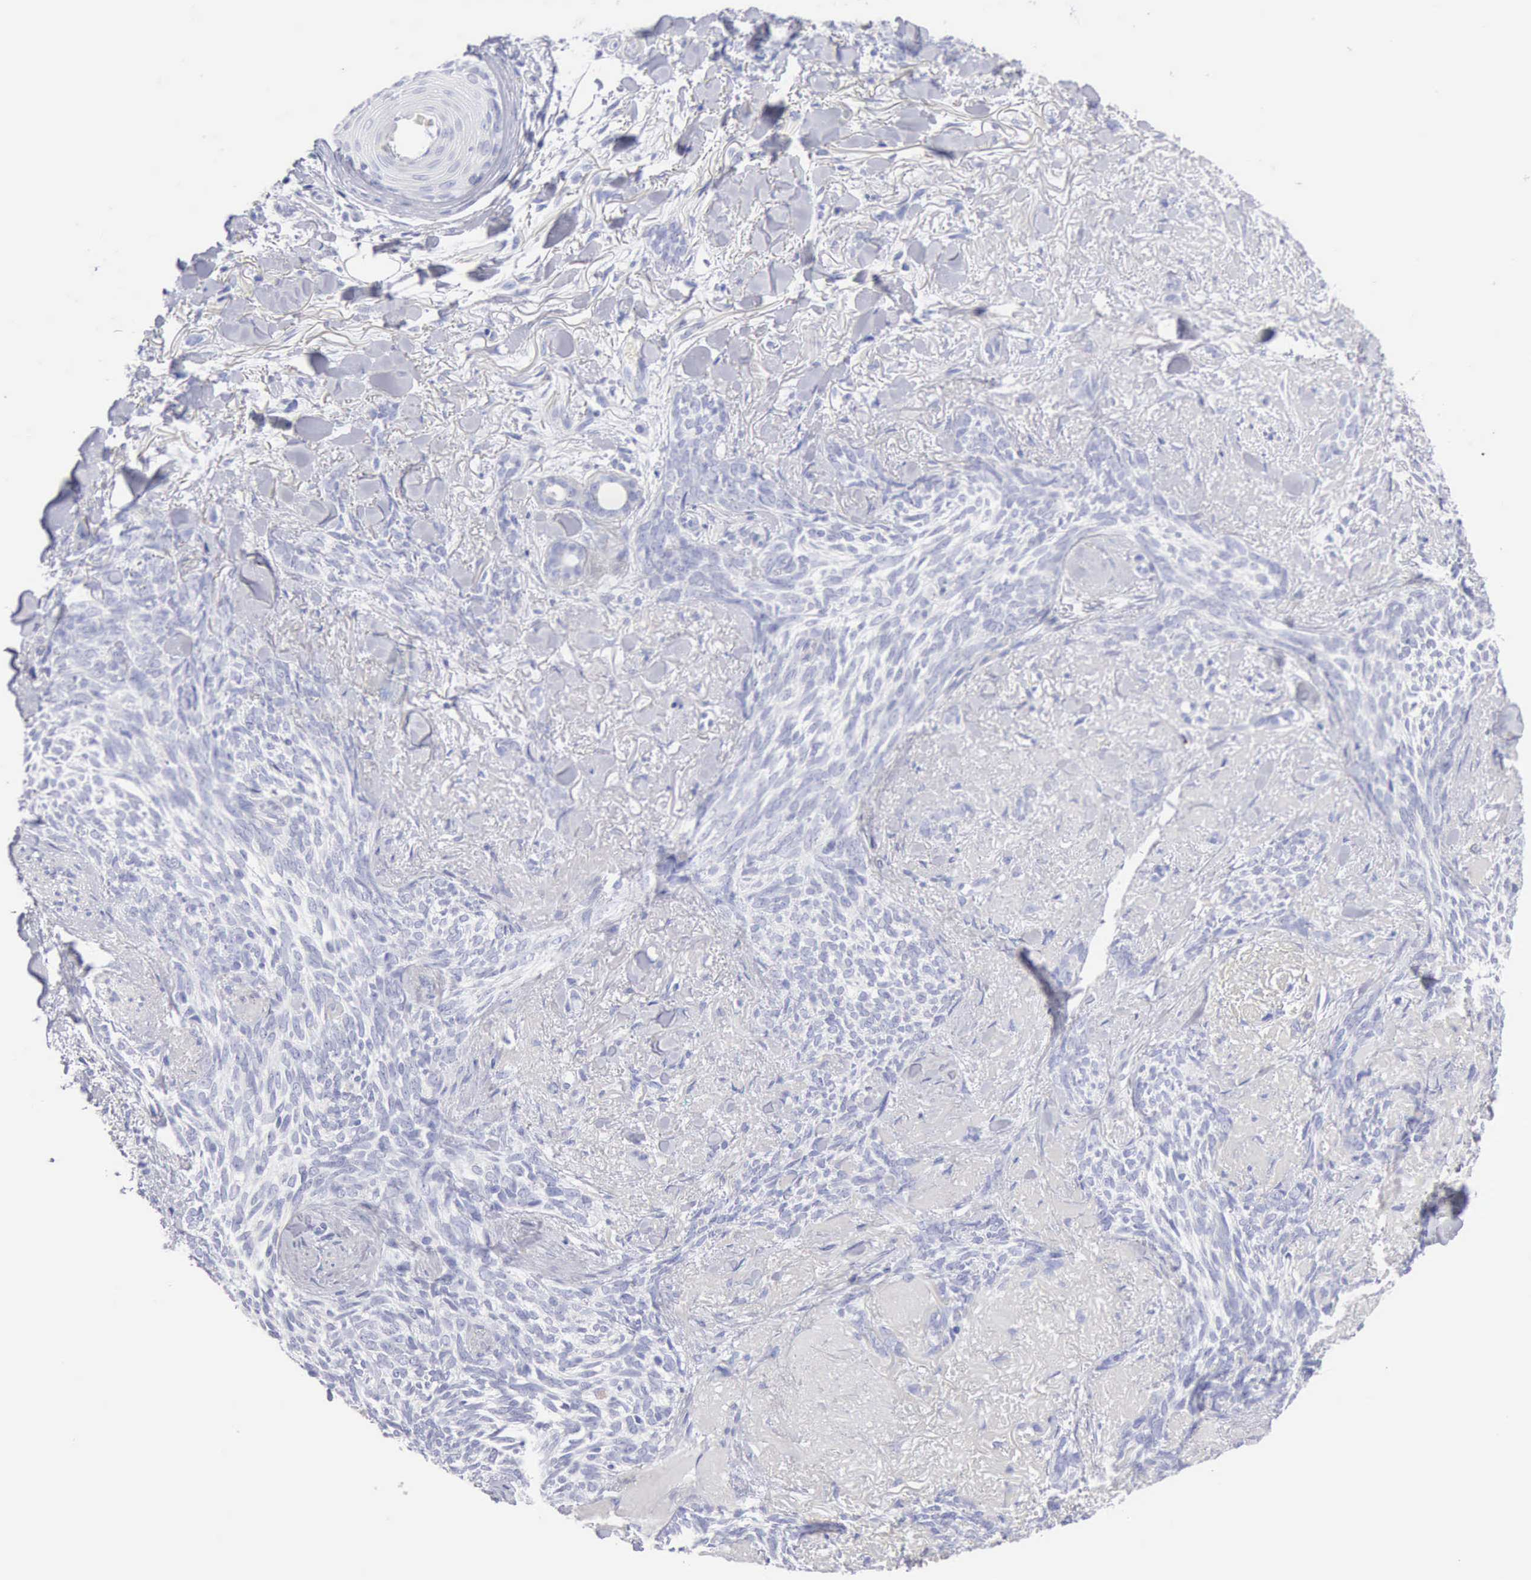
{"staining": {"intensity": "negative", "quantity": "none", "location": "none"}, "tissue": "skin cancer", "cell_type": "Tumor cells", "image_type": "cancer", "snomed": [{"axis": "morphology", "description": "Basal cell carcinoma"}, {"axis": "topography", "description": "Skin"}], "caption": "Human skin cancer stained for a protein using immunohistochemistry (IHC) displays no expression in tumor cells.", "gene": "GZMB", "patient": {"sex": "female", "age": 81}}